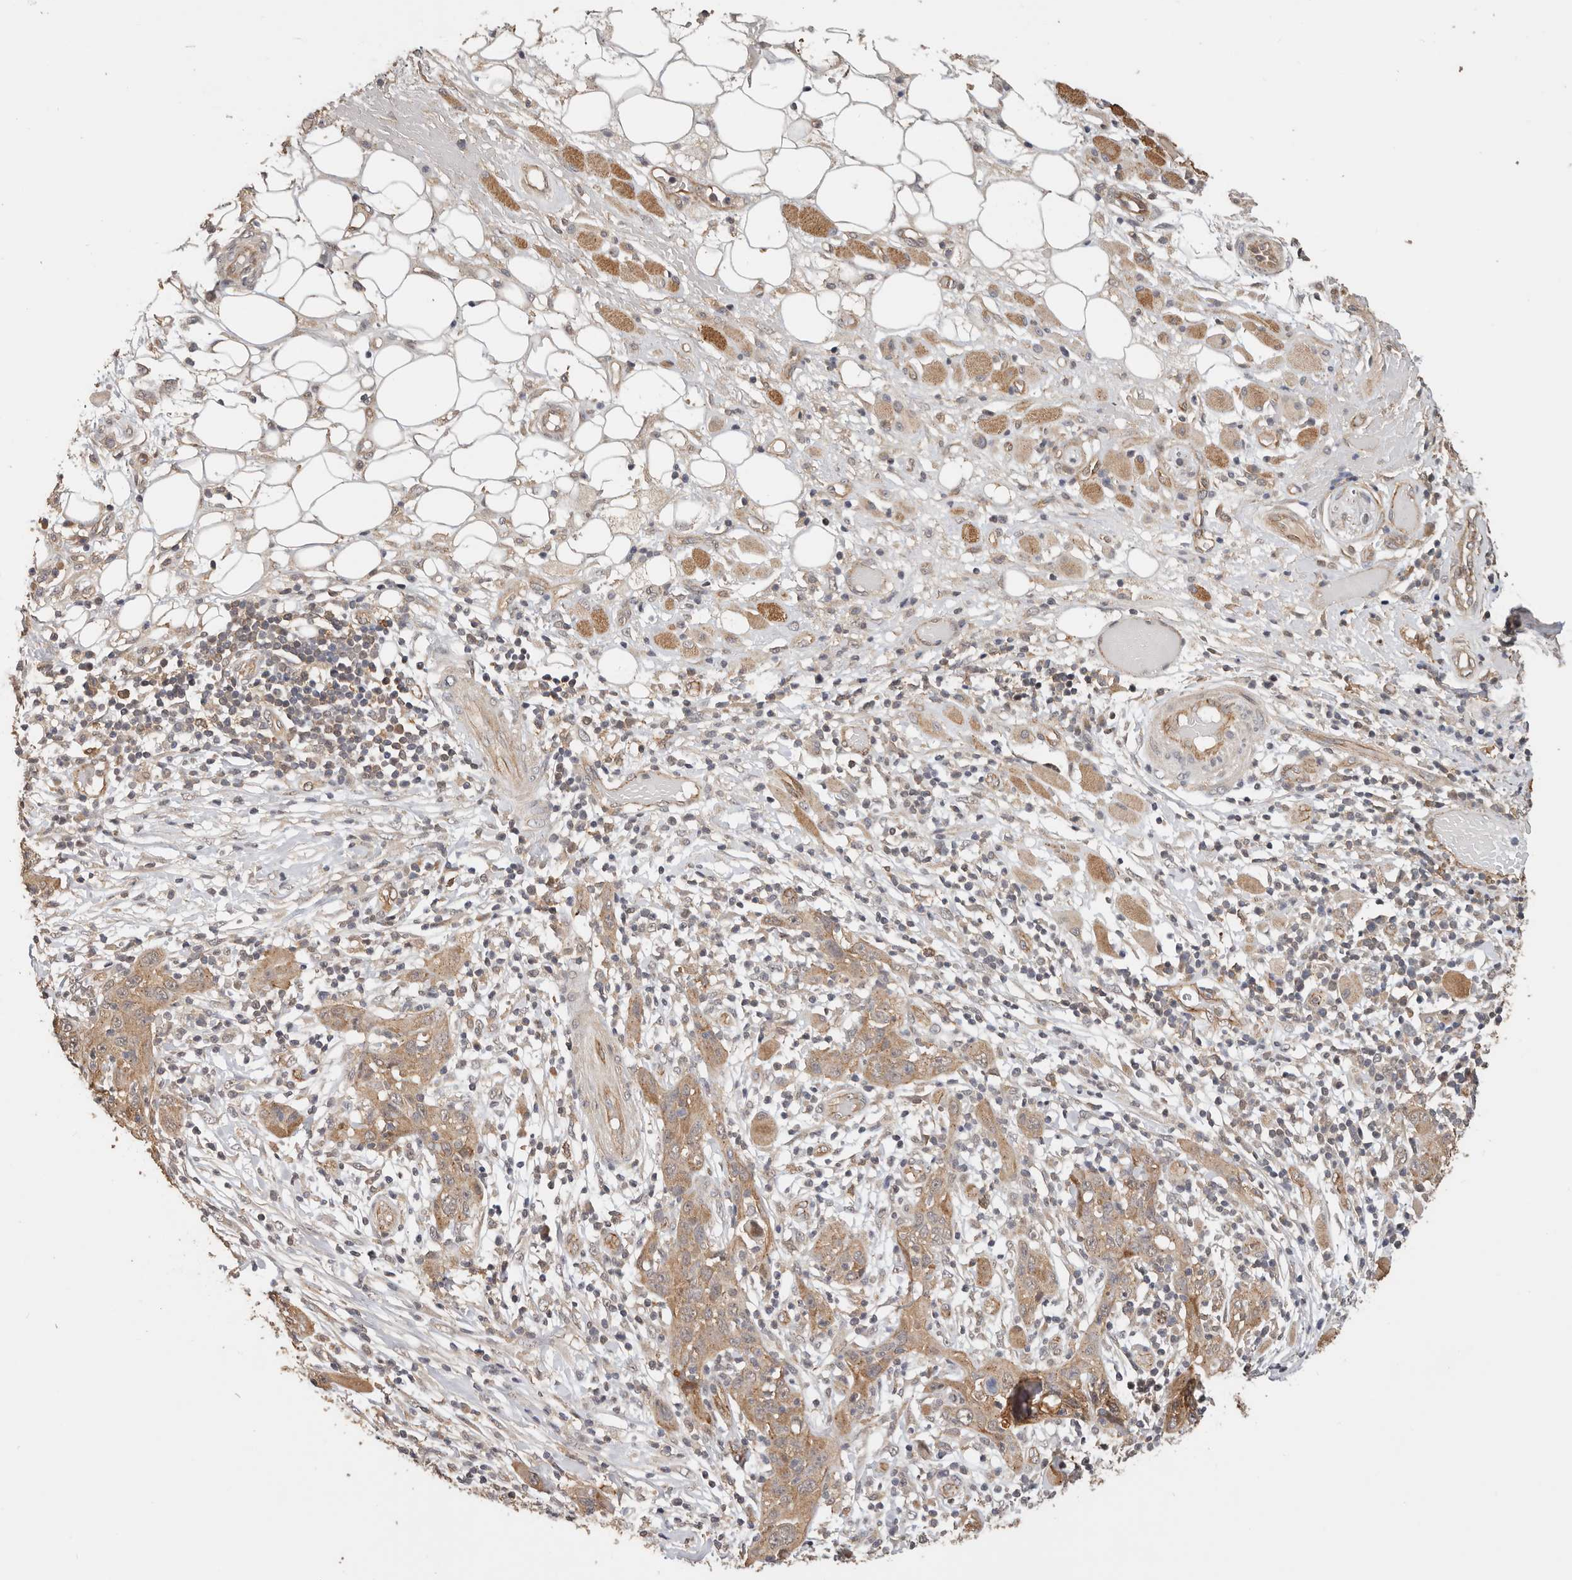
{"staining": {"intensity": "weak", "quantity": ">75%", "location": "cytoplasmic/membranous"}, "tissue": "skin cancer", "cell_type": "Tumor cells", "image_type": "cancer", "snomed": [{"axis": "morphology", "description": "Squamous cell carcinoma, NOS"}, {"axis": "topography", "description": "Skin"}], "caption": "Human skin squamous cell carcinoma stained with a brown dye displays weak cytoplasmic/membranous positive expression in approximately >75% of tumor cells.", "gene": "AFDN", "patient": {"sex": "female", "age": 88}}